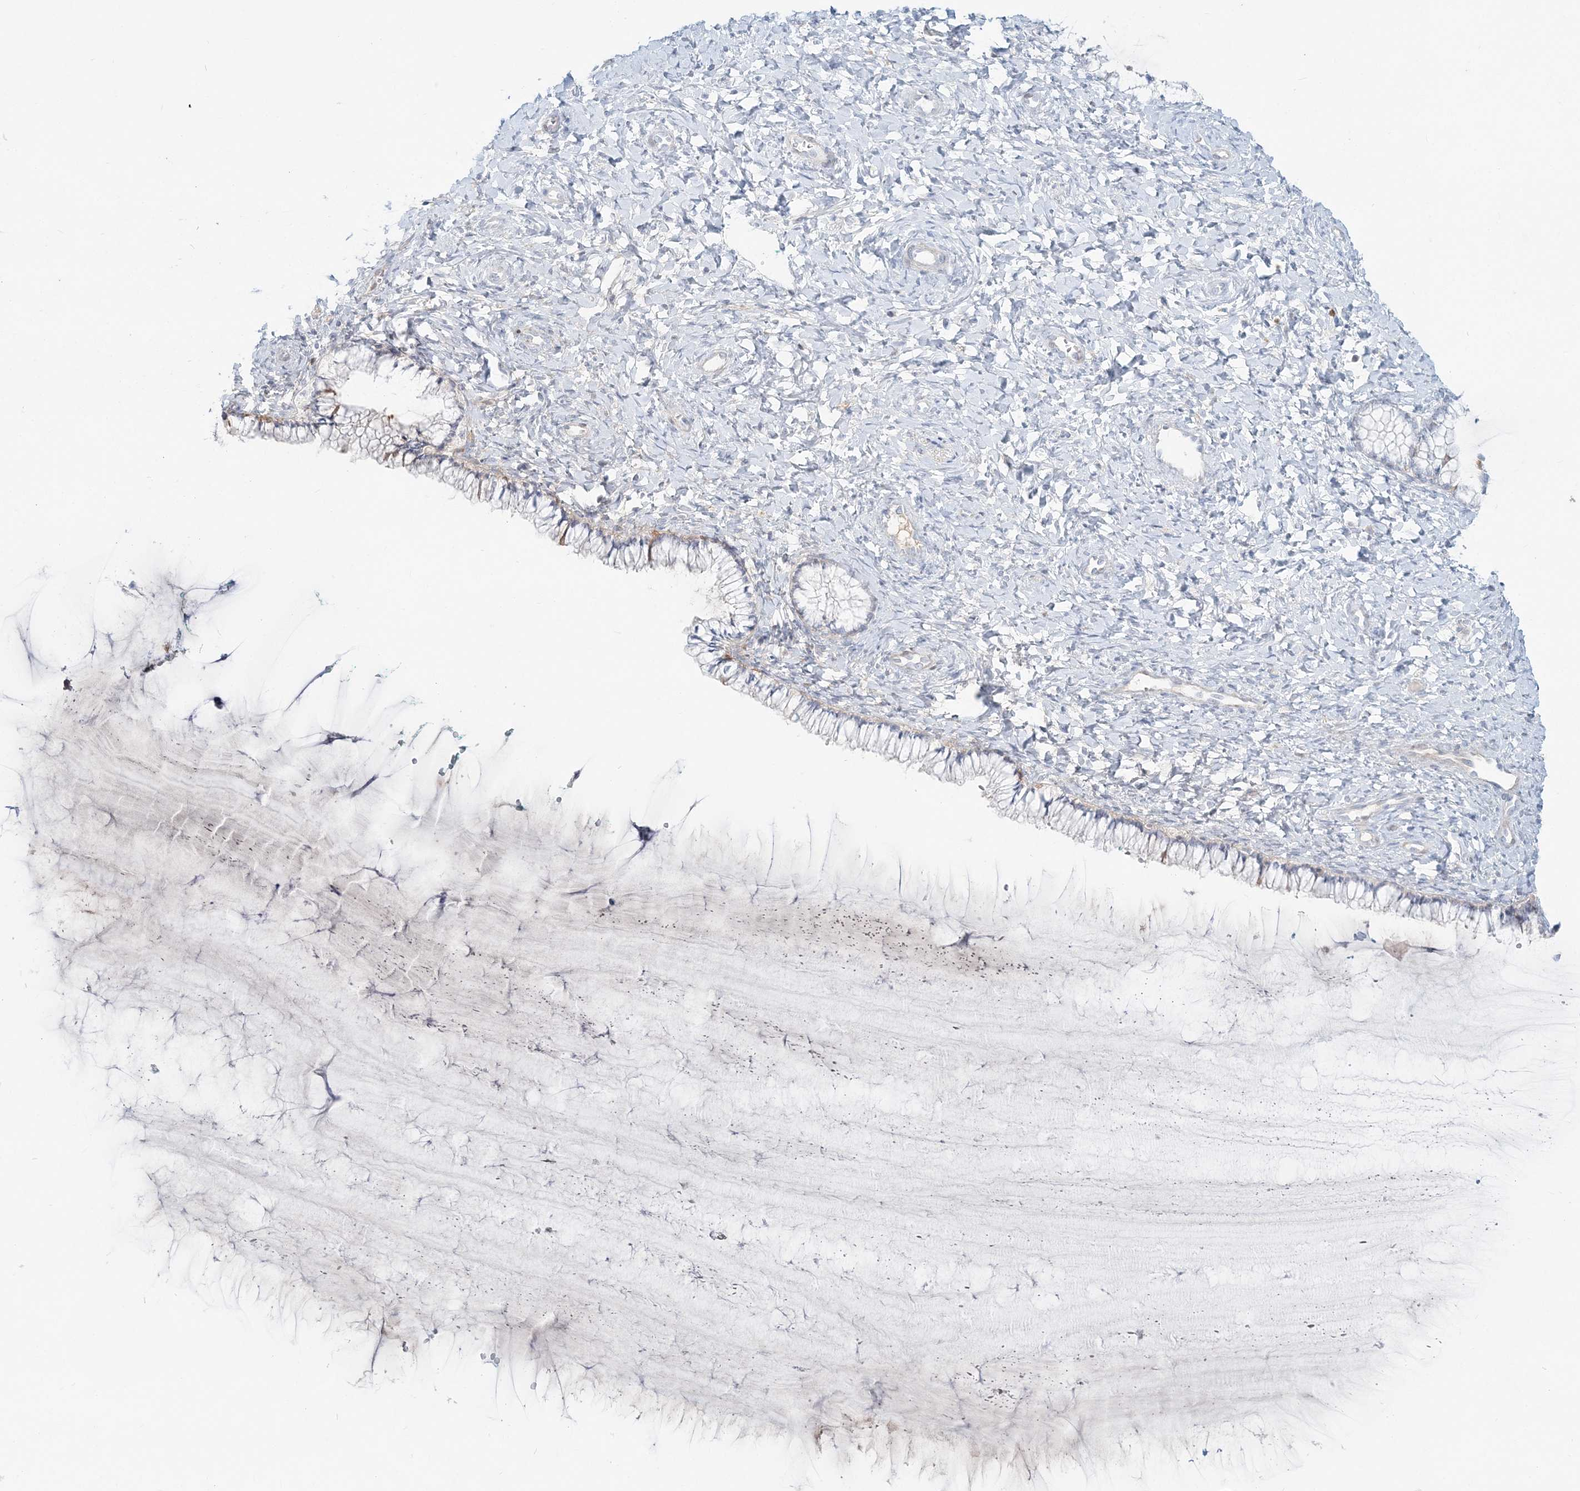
{"staining": {"intensity": "negative", "quantity": "none", "location": "none"}, "tissue": "cervix", "cell_type": "Glandular cells", "image_type": "normal", "snomed": [{"axis": "morphology", "description": "Normal tissue, NOS"}, {"axis": "morphology", "description": "Adenocarcinoma, NOS"}, {"axis": "topography", "description": "Cervix"}], "caption": "DAB (3,3'-diaminobenzidine) immunohistochemical staining of unremarkable human cervix demonstrates no significant staining in glandular cells. (Brightfield microscopy of DAB IHC at high magnification).", "gene": "DNAH5", "patient": {"sex": "female", "age": 29}}